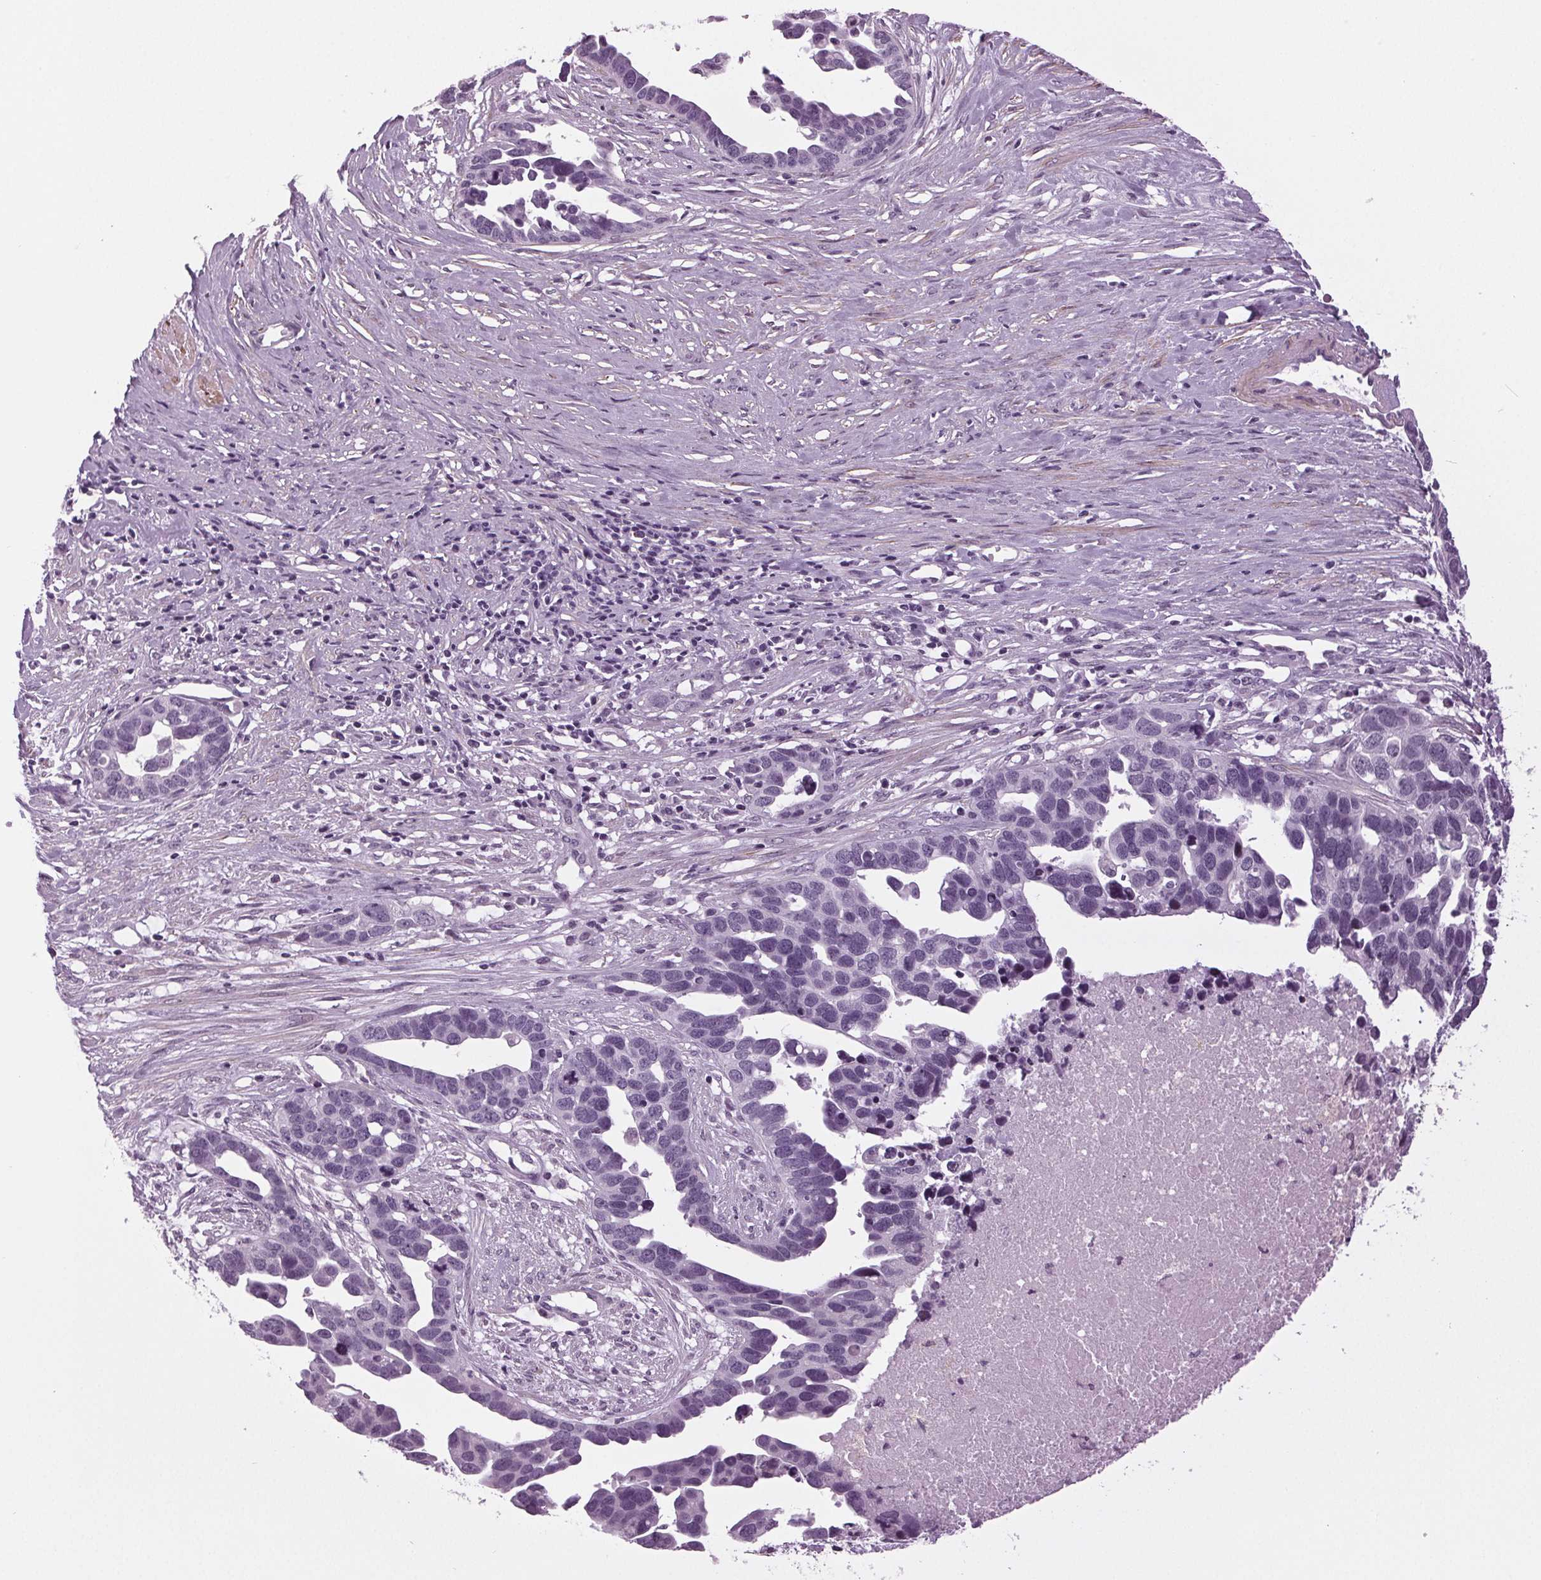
{"staining": {"intensity": "negative", "quantity": "none", "location": "none"}, "tissue": "ovarian cancer", "cell_type": "Tumor cells", "image_type": "cancer", "snomed": [{"axis": "morphology", "description": "Cystadenocarcinoma, serous, NOS"}, {"axis": "topography", "description": "Ovary"}], "caption": "The immunohistochemistry micrograph has no significant expression in tumor cells of ovarian cancer tissue.", "gene": "DNAH12", "patient": {"sex": "female", "age": 54}}